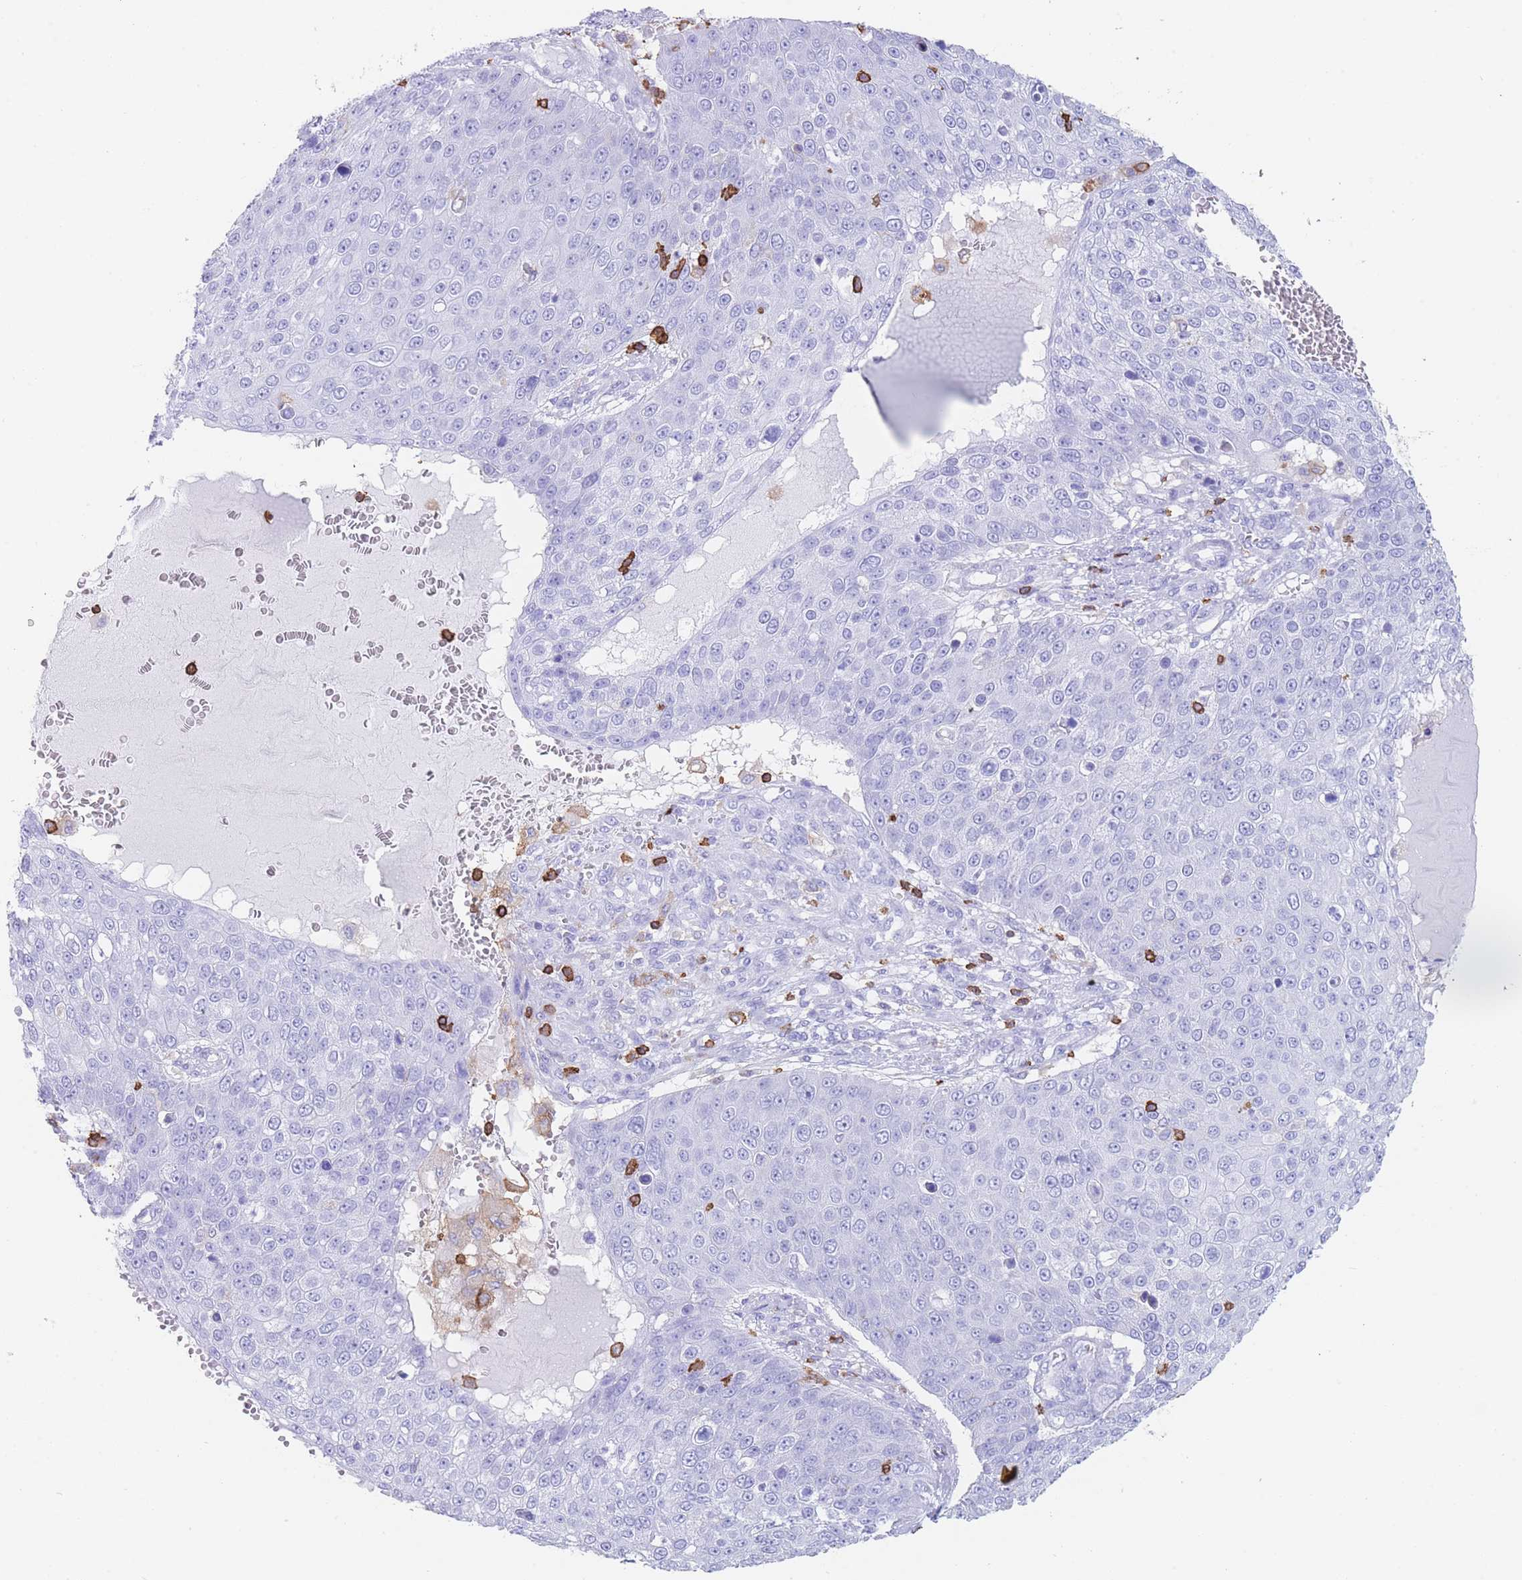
{"staining": {"intensity": "negative", "quantity": "none", "location": "none"}, "tissue": "skin cancer", "cell_type": "Tumor cells", "image_type": "cancer", "snomed": [{"axis": "morphology", "description": "Squamous cell carcinoma, NOS"}, {"axis": "topography", "description": "Skin"}], "caption": "Protein analysis of skin squamous cell carcinoma shows no significant staining in tumor cells. (Immunohistochemistry (ihc), brightfield microscopy, high magnification).", "gene": "CORO1A", "patient": {"sex": "male", "age": 71}}